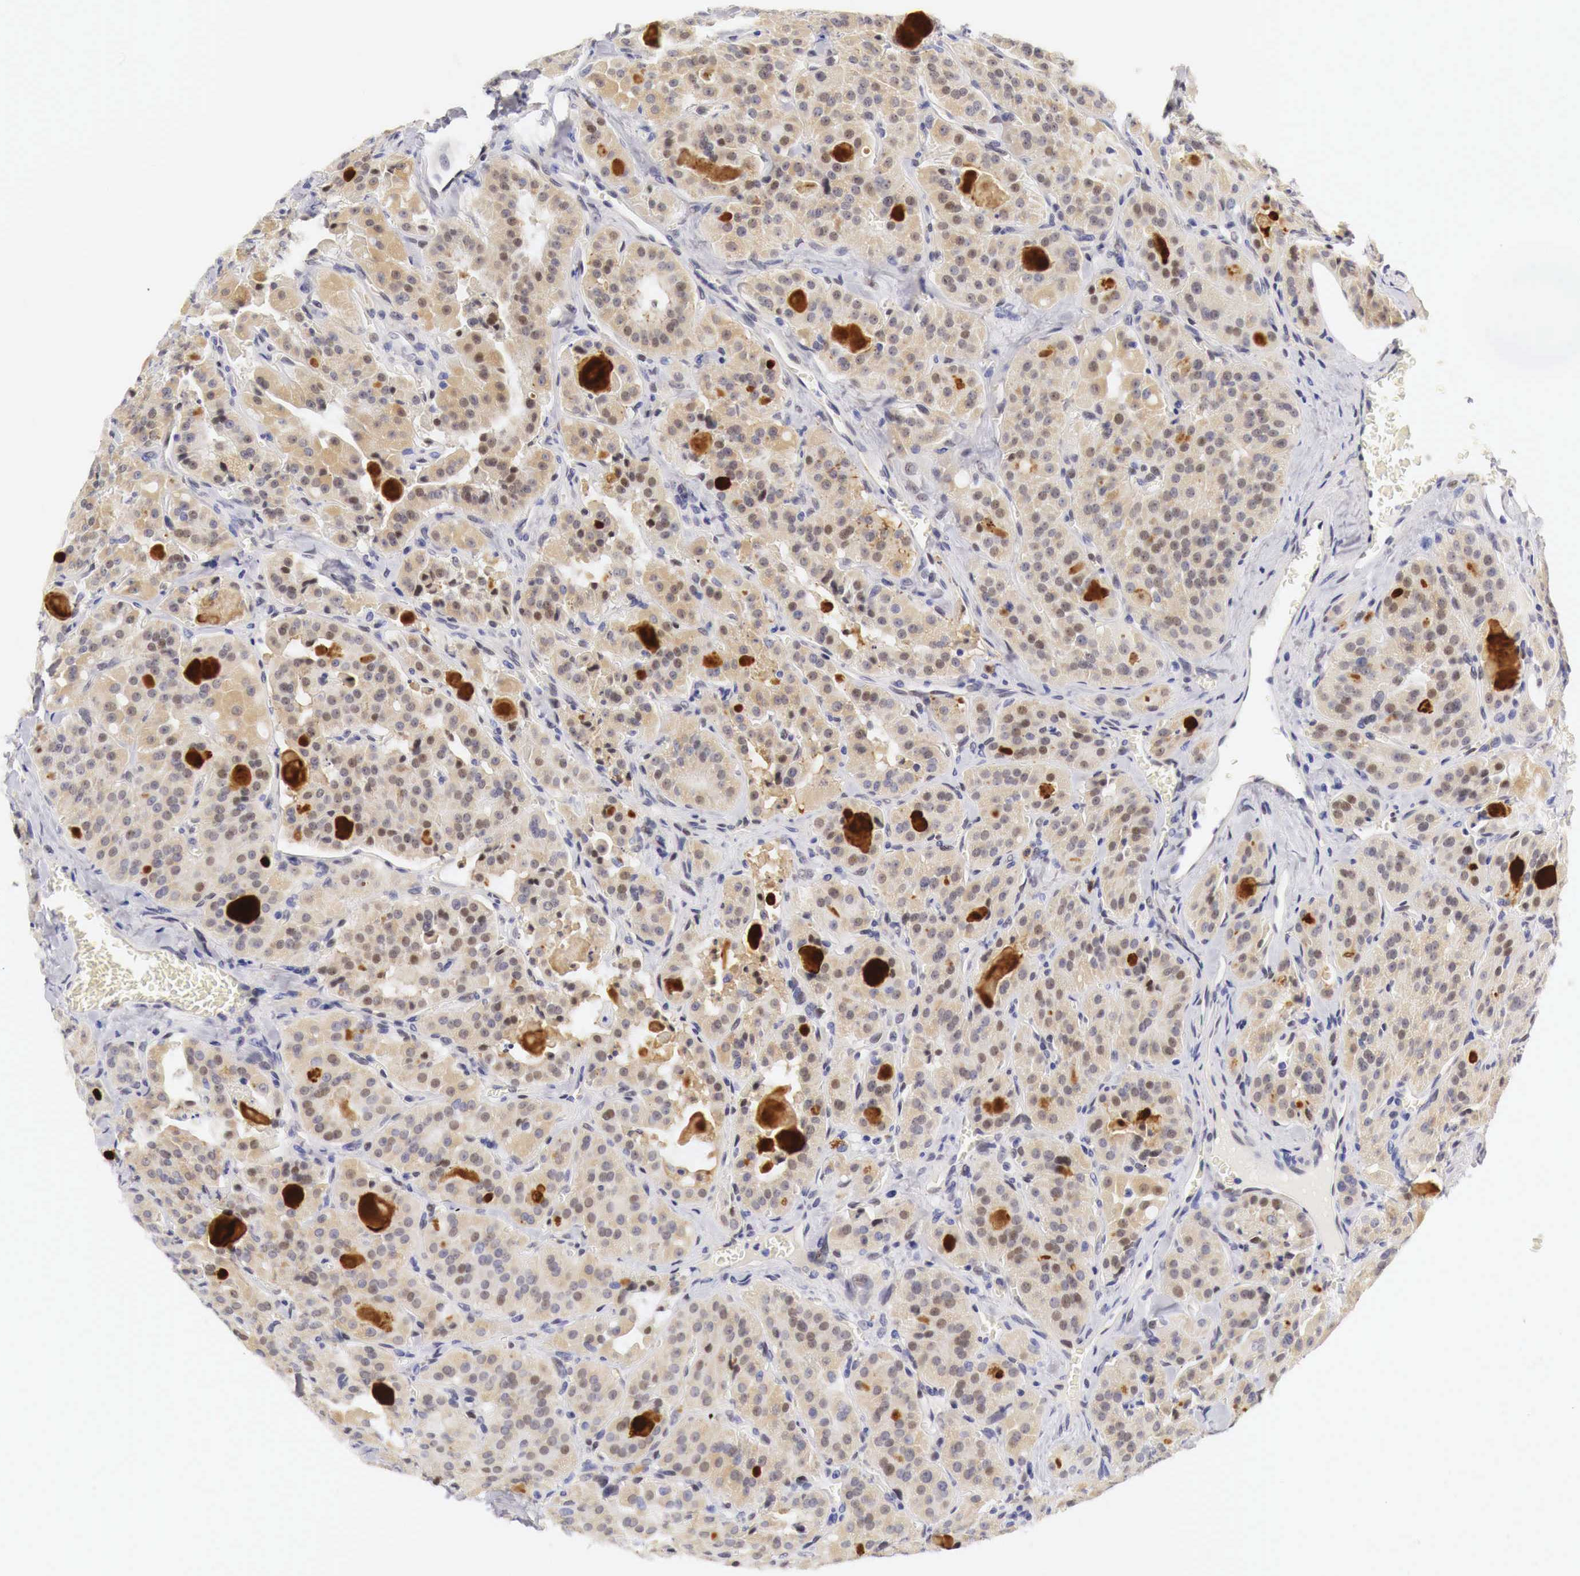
{"staining": {"intensity": "weak", "quantity": ">75%", "location": "cytoplasmic/membranous"}, "tissue": "thyroid cancer", "cell_type": "Tumor cells", "image_type": "cancer", "snomed": [{"axis": "morphology", "description": "Carcinoma, NOS"}, {"axis": "topography", "description": "Thyroid gland"}], "caption": "Immunohistochemistry (IHC) micrograph of thyroid carcinoma stained for a protein (brown), which demonstrates low levels of weak cytoplasmic/membranous staining in about >75% of tumor cells.", "gene": "CASP3", "patient": {"sex": "male", "age": 76}}